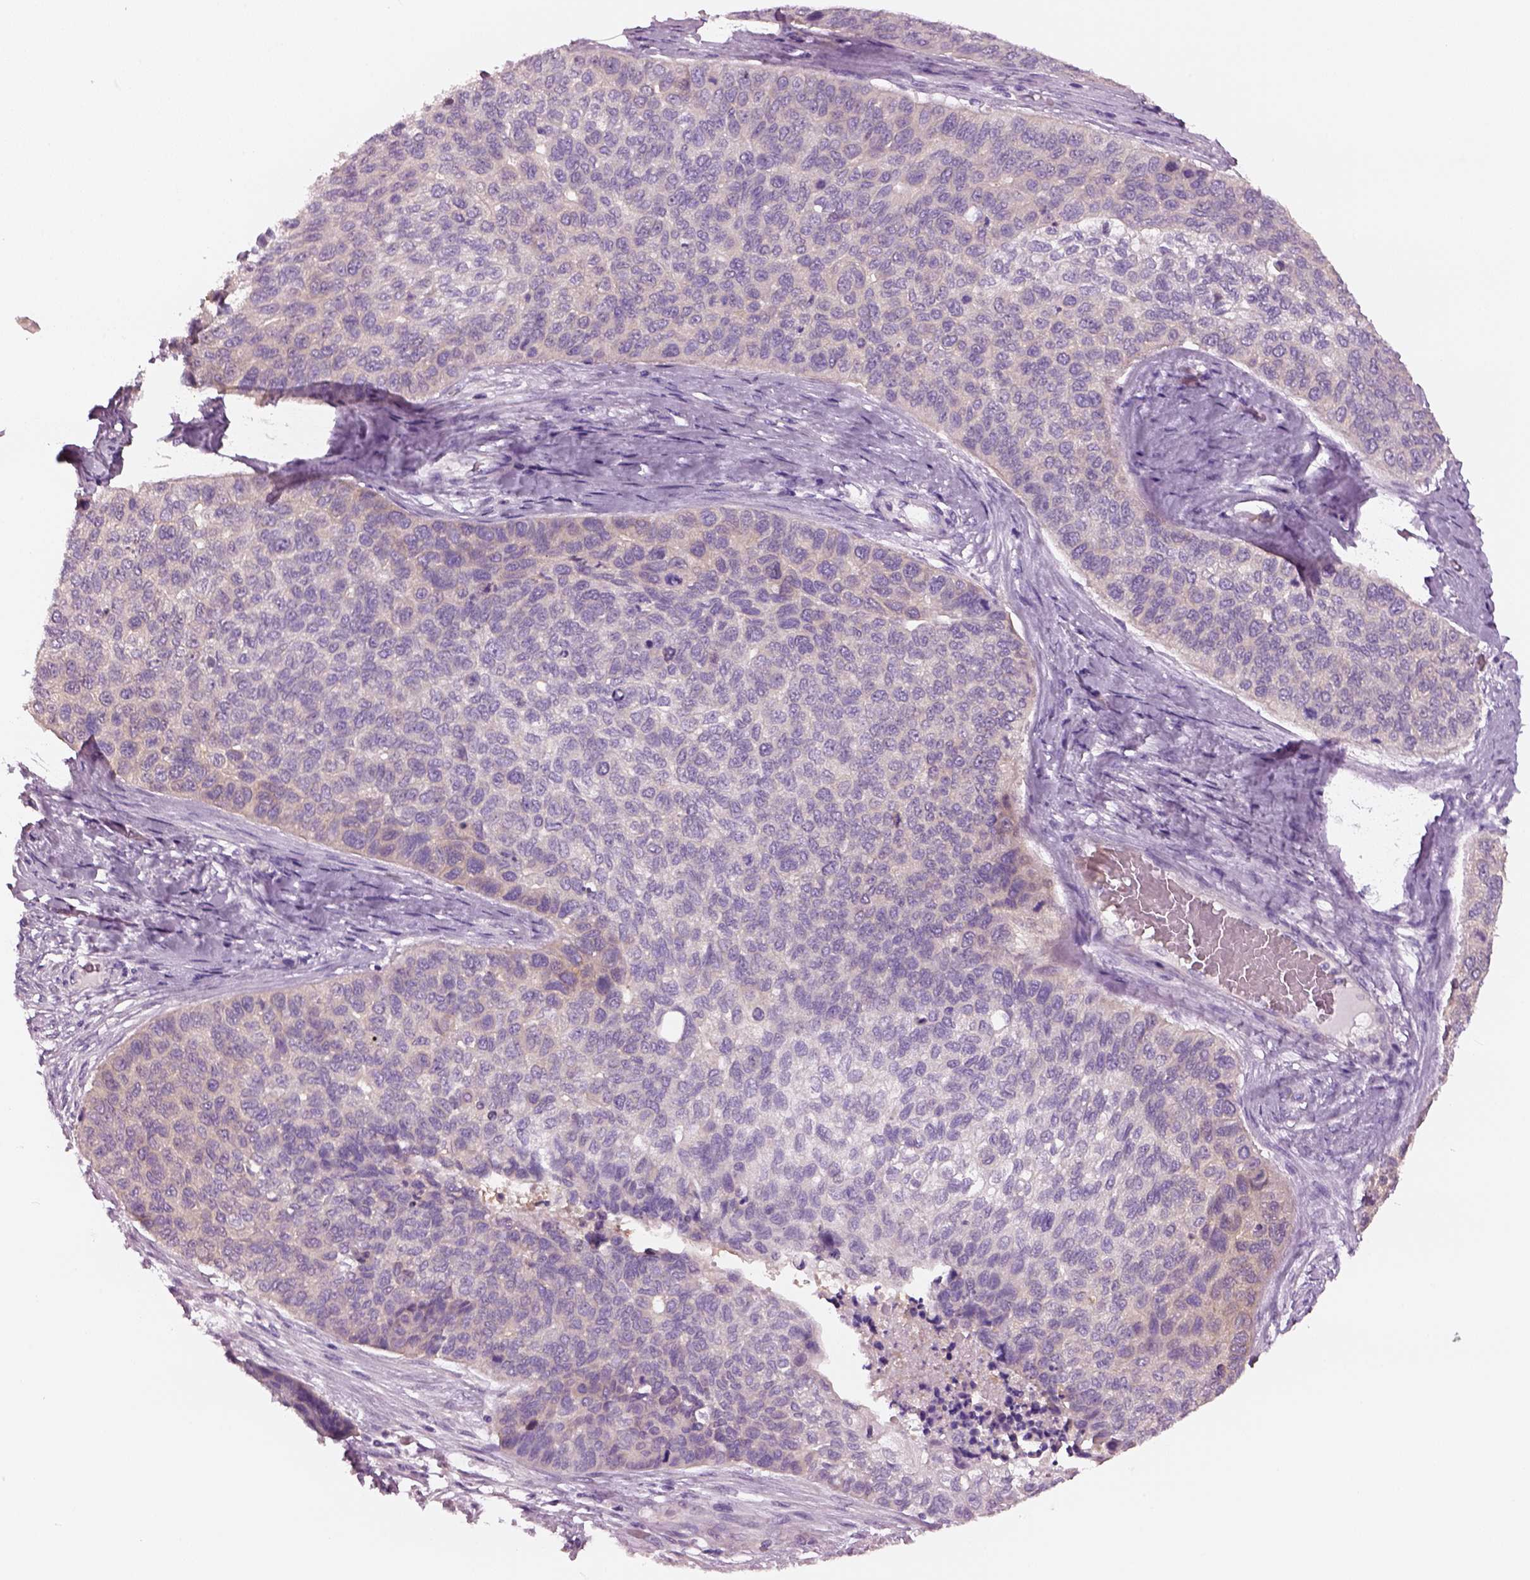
{"staining": {"intensity": "negative", "quantity": "none", "location": "none"}, "tissue": "lung cancer", "cell_type": "Tumor cells", "image_type": "cancer", "snomed": [{"axis": "morphology", "description": "Squamous cell carcinoma, NOS"}, {"axis": "topography", "description": "Lung"}], "caption": "Protein analysis of lung cancer displays no significant positivity in tumor cells.", "gene": "ELSPBP1", "patient": {"sex": "male", "age": 69}}